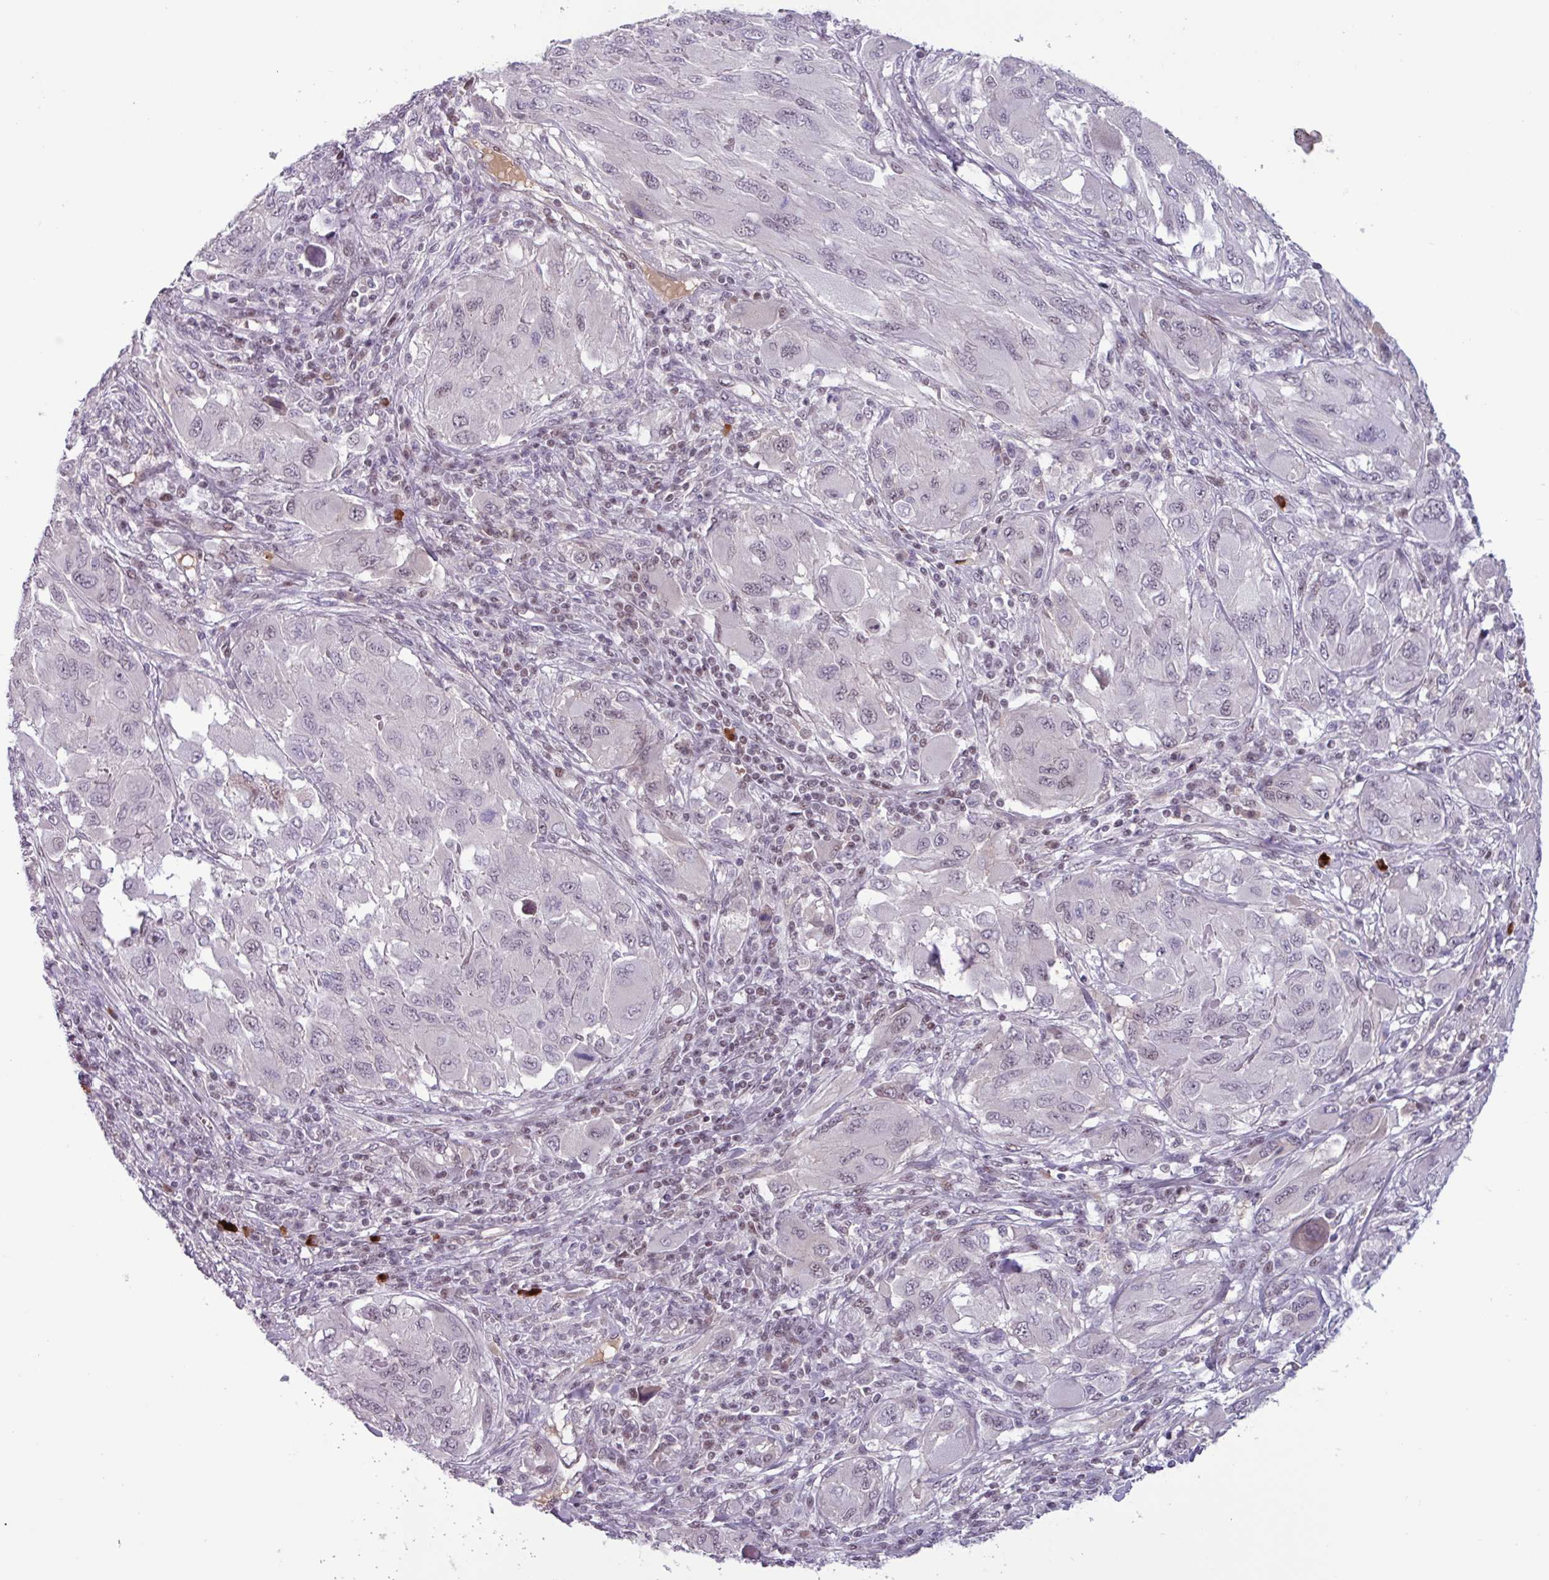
{"staining": {"intensity": "negative", "quantity": "none", "location": "none"}, "tissue": "melanoma", "cell_type": "Tumor cells", "image_type": "cancer", "snomed": [{"axis": "morphology", "description": "Malignant melanoma, NOS"}, {"axis": "topography", "description": "Skin"}], "caption": "Tumor cells show no significant protein positivity in melanoma.", "gene": "ZNF575", "patient": {"sex": "female", "age": 91}}